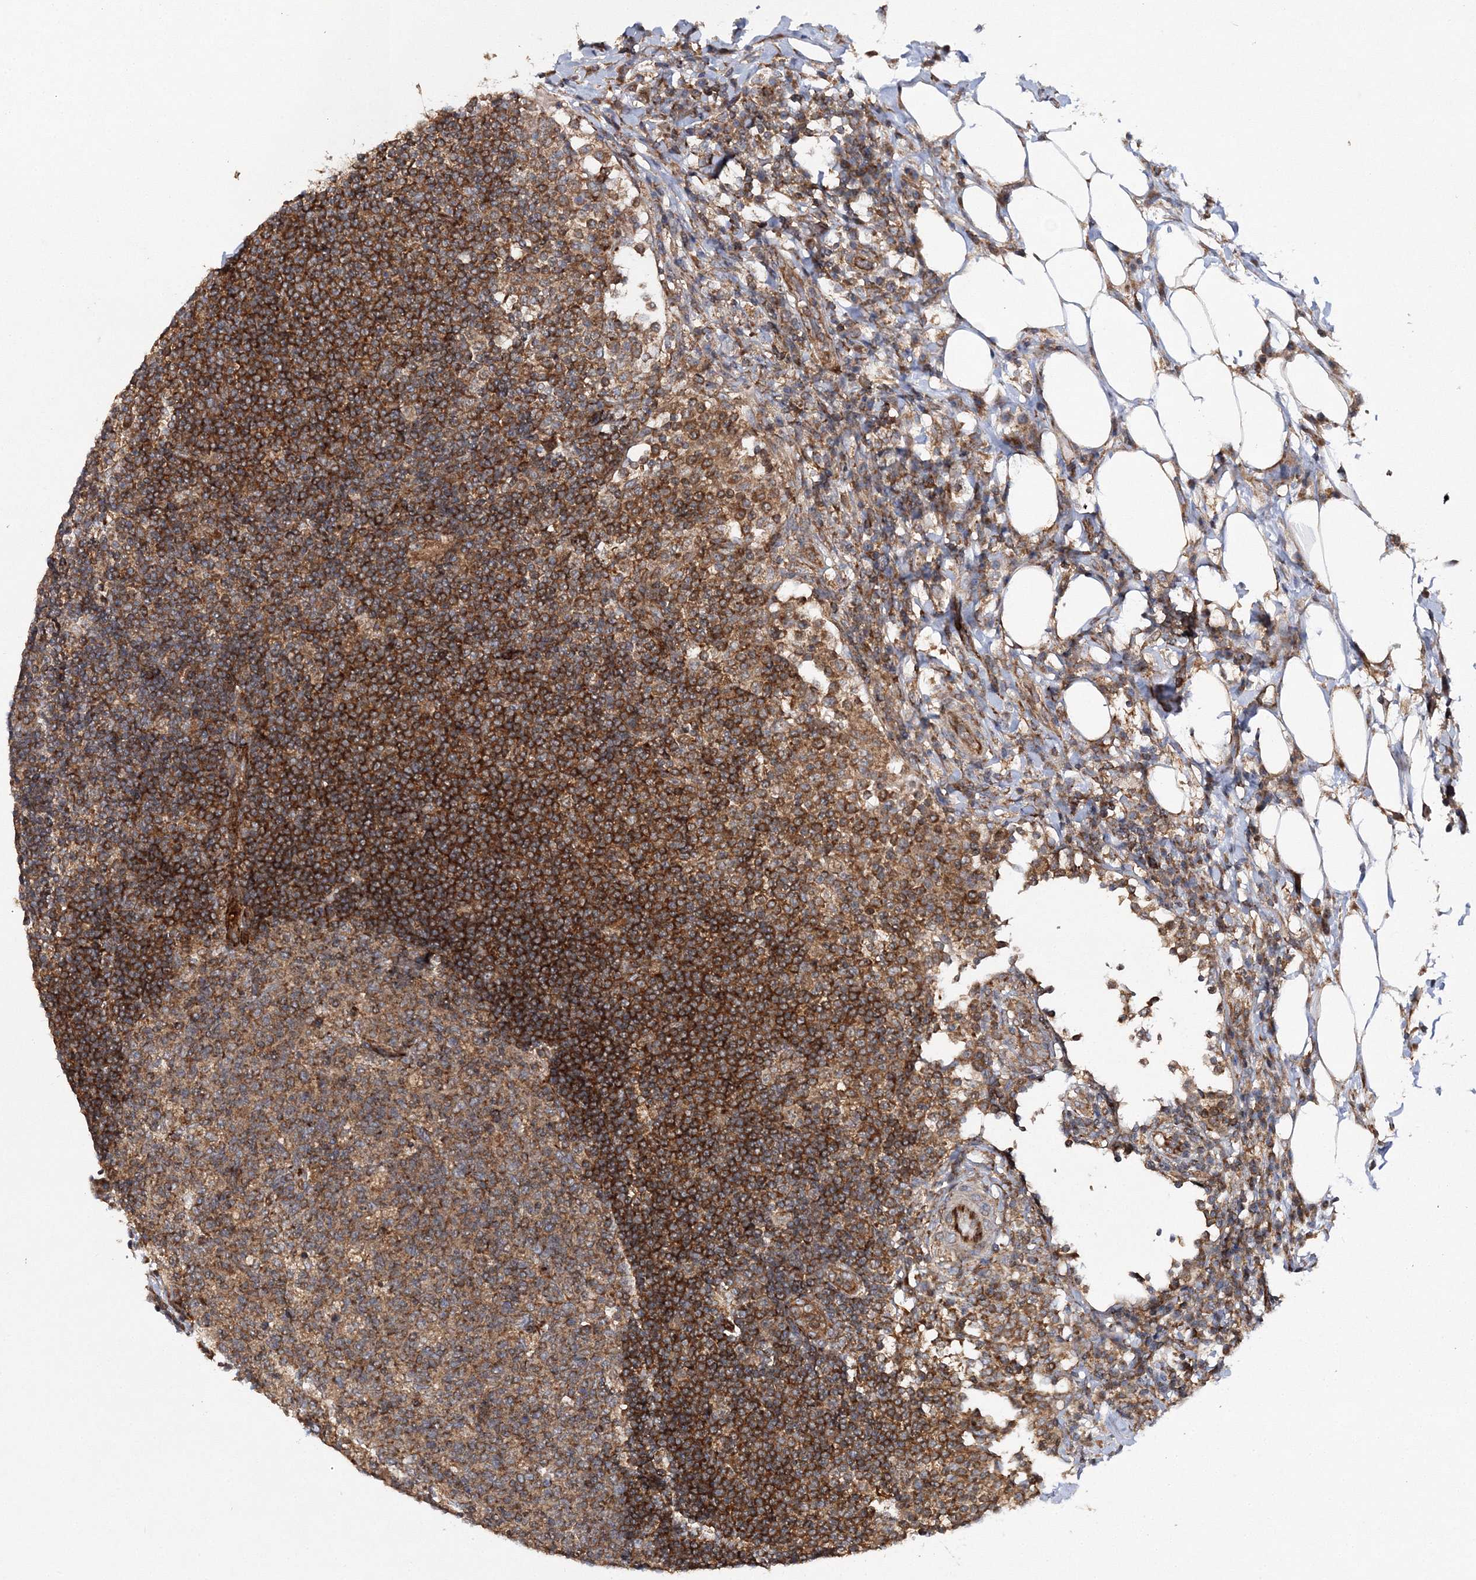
{"staining": {"intensity": "moderate", "quantity": ">75%", "location": "cytoplasmic/membranous"}, "tissue": "lymph node", "cell_type": "Germinal center cells", "image_type": "normal", "snomed": [{"axis": "morphology", "description": "Normal tissue, NOS"}, {"axis": "topography", "description": "Lymph node"}], "caption": "This image demonstrates normal lymph node stained with immunohistochemistry to label a protein in brown. The cytoplasmic/membranous of germinal center cells show moderate positivity for the protein. Nuclei are counter-stained blue.", "gene": "DNAJC13", "patient": {"sex": "female", "age": 53}}